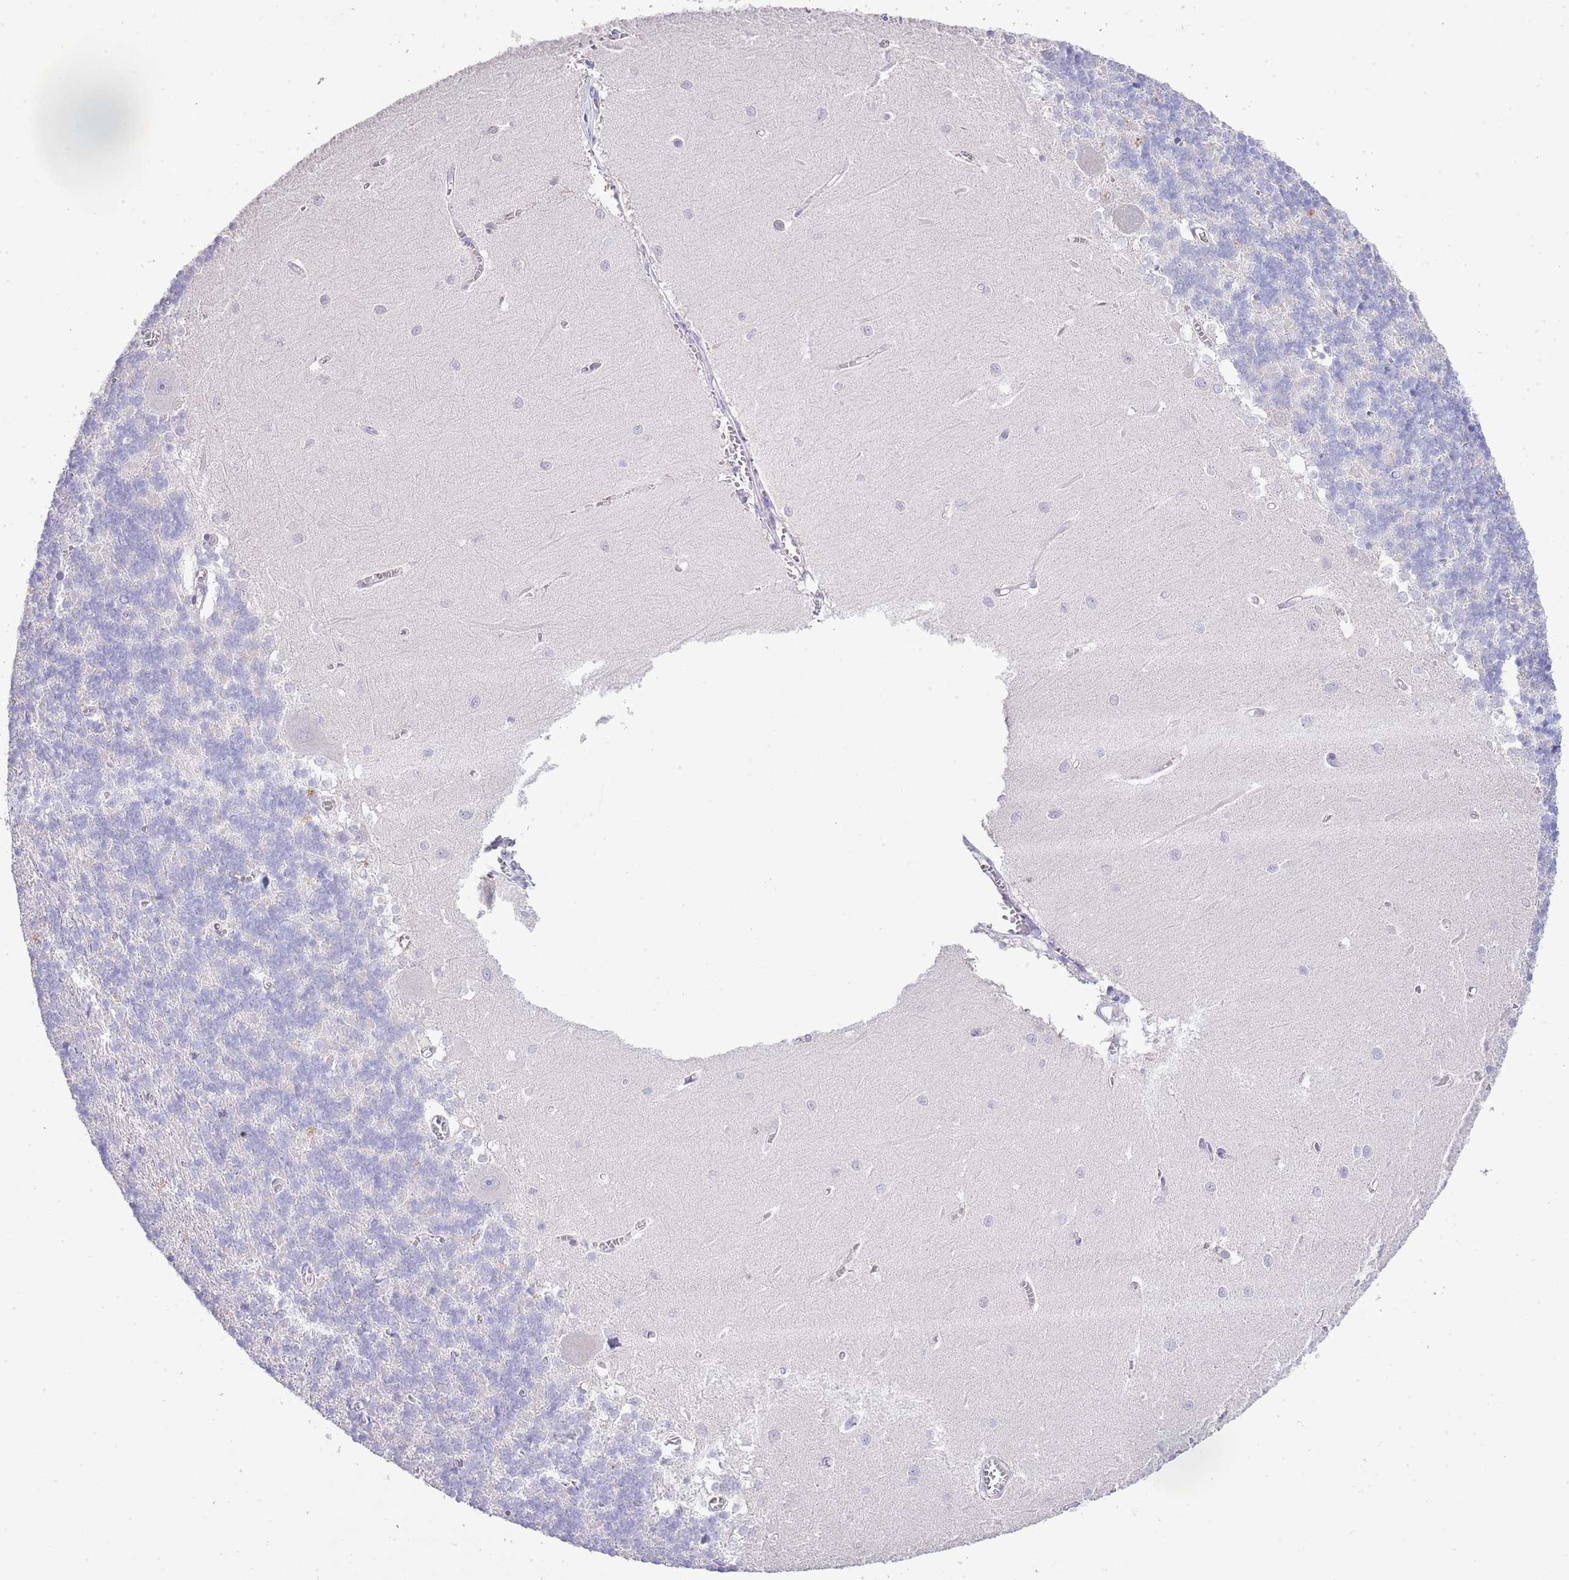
{"staining": {"intensity": "negative", "quantity": "none", "location": "none"}, "tissue": "cerebellum", "cell_type": "Cells in granular layer", "image_type": "normal", "snomed": [{"axis": "morphology", "description": "Normal tissue, NOS"}, {"axis": "topography", "description": "Cerebellum"}], "caption": "Immunohistochemistry of unremarkable human cerebellum demonstrates no staining in cells in granular layer.", "gene": "OR2Z1", "patient": {"sex": "male", "age": 37}}